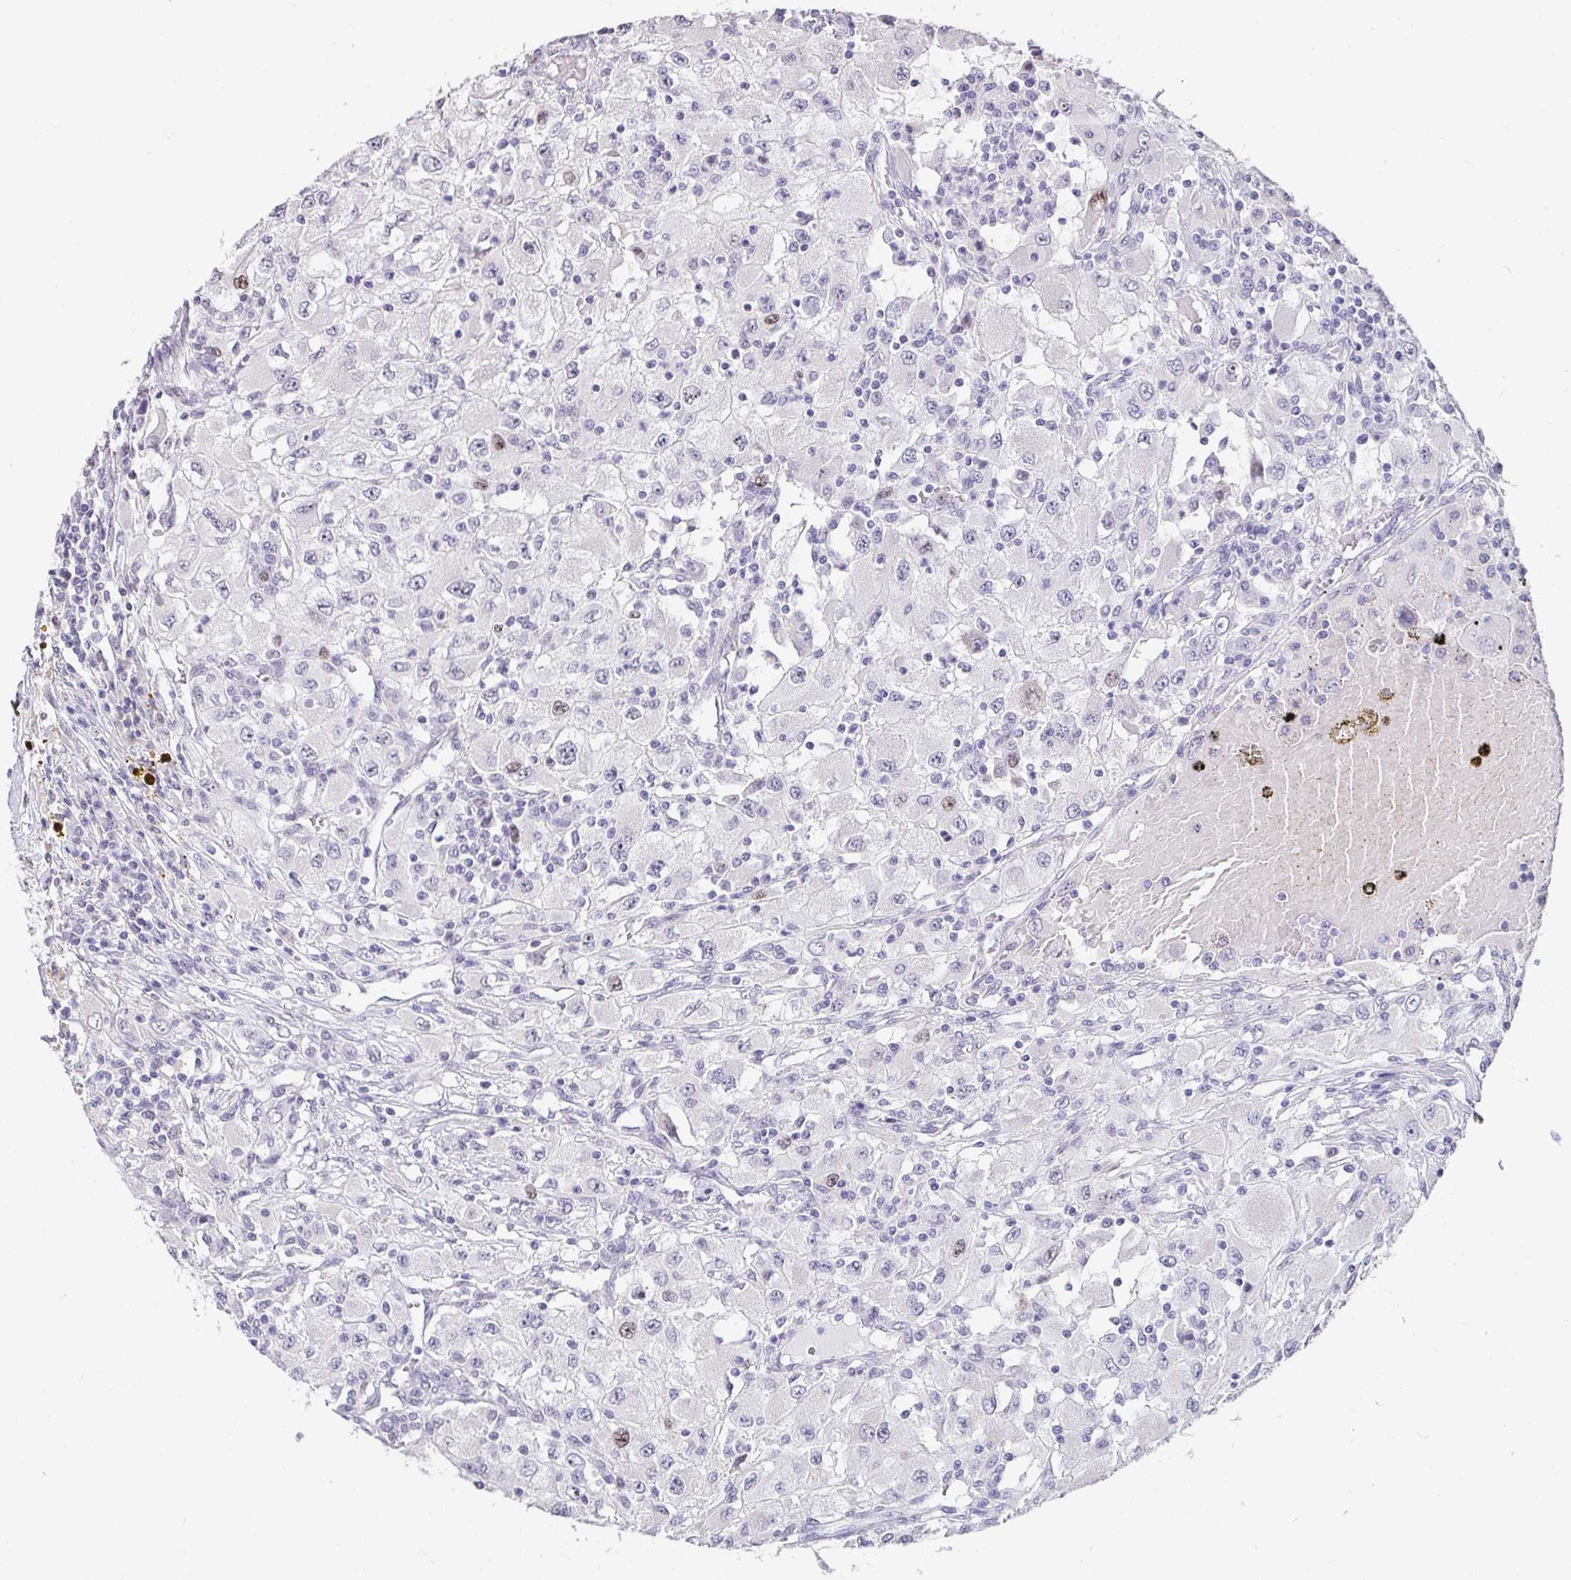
{"staining": {"intensity": "moderate", "quantity": "<25%", "location": "nuclear"}, "tissue": "renal cancer", "cell_type": "Tumor cells", "image_type": "cancer", "snomed": [{"axis": "morphology", "description": "Adenocarcinoma, NOS"}, {"axis": "topography", "description": "Kidney"}], "caption": "Renal cancer (adenocarcinoma) stained with a protein marker reveals moderate staining in tumor cells.", "gene": "ANLN", "patient": {"sex": "female", "age": 67}}